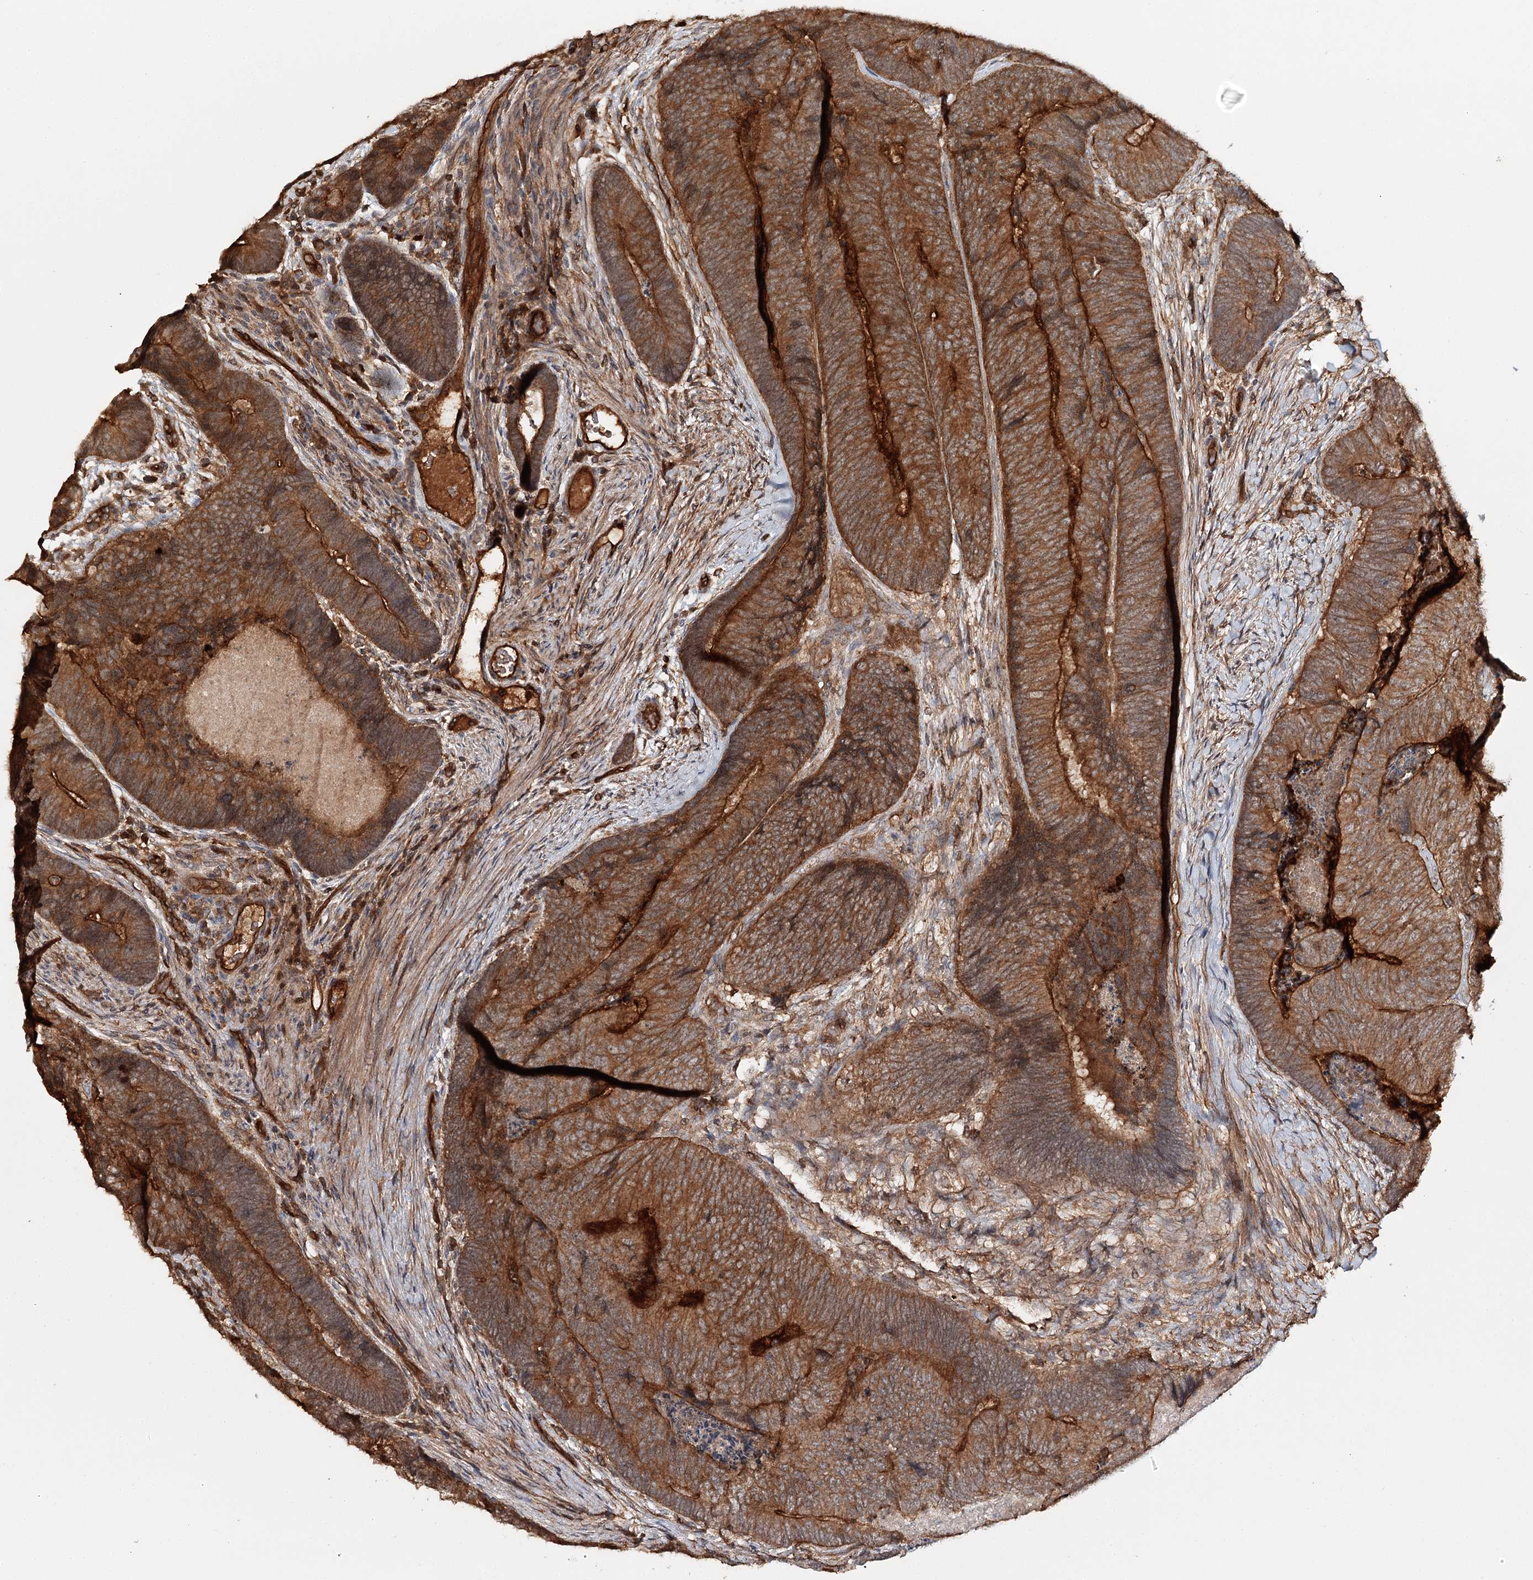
{"staining": {"intensity": "strong", "quantity": ">75%", "location": "cytoplasmic/membranous"}, "tissue": "colorectal cancer", "cell_type": "Tumor cells", "image_type": "cancer", "snomed": [{"axis": "morphology", "description": "Adenocarcinoma, NOS"}, {"axis": "topography", "description": "Colon"}], "caption": "Immunohistochemistry (IHC) (DAB) staining of human colorectal cancer shows strong cytoplasmic/membranous protein staining in about >75% of tumor cells.", "gene": "BCR", "patient": {"sex": "female", "age": 67}}